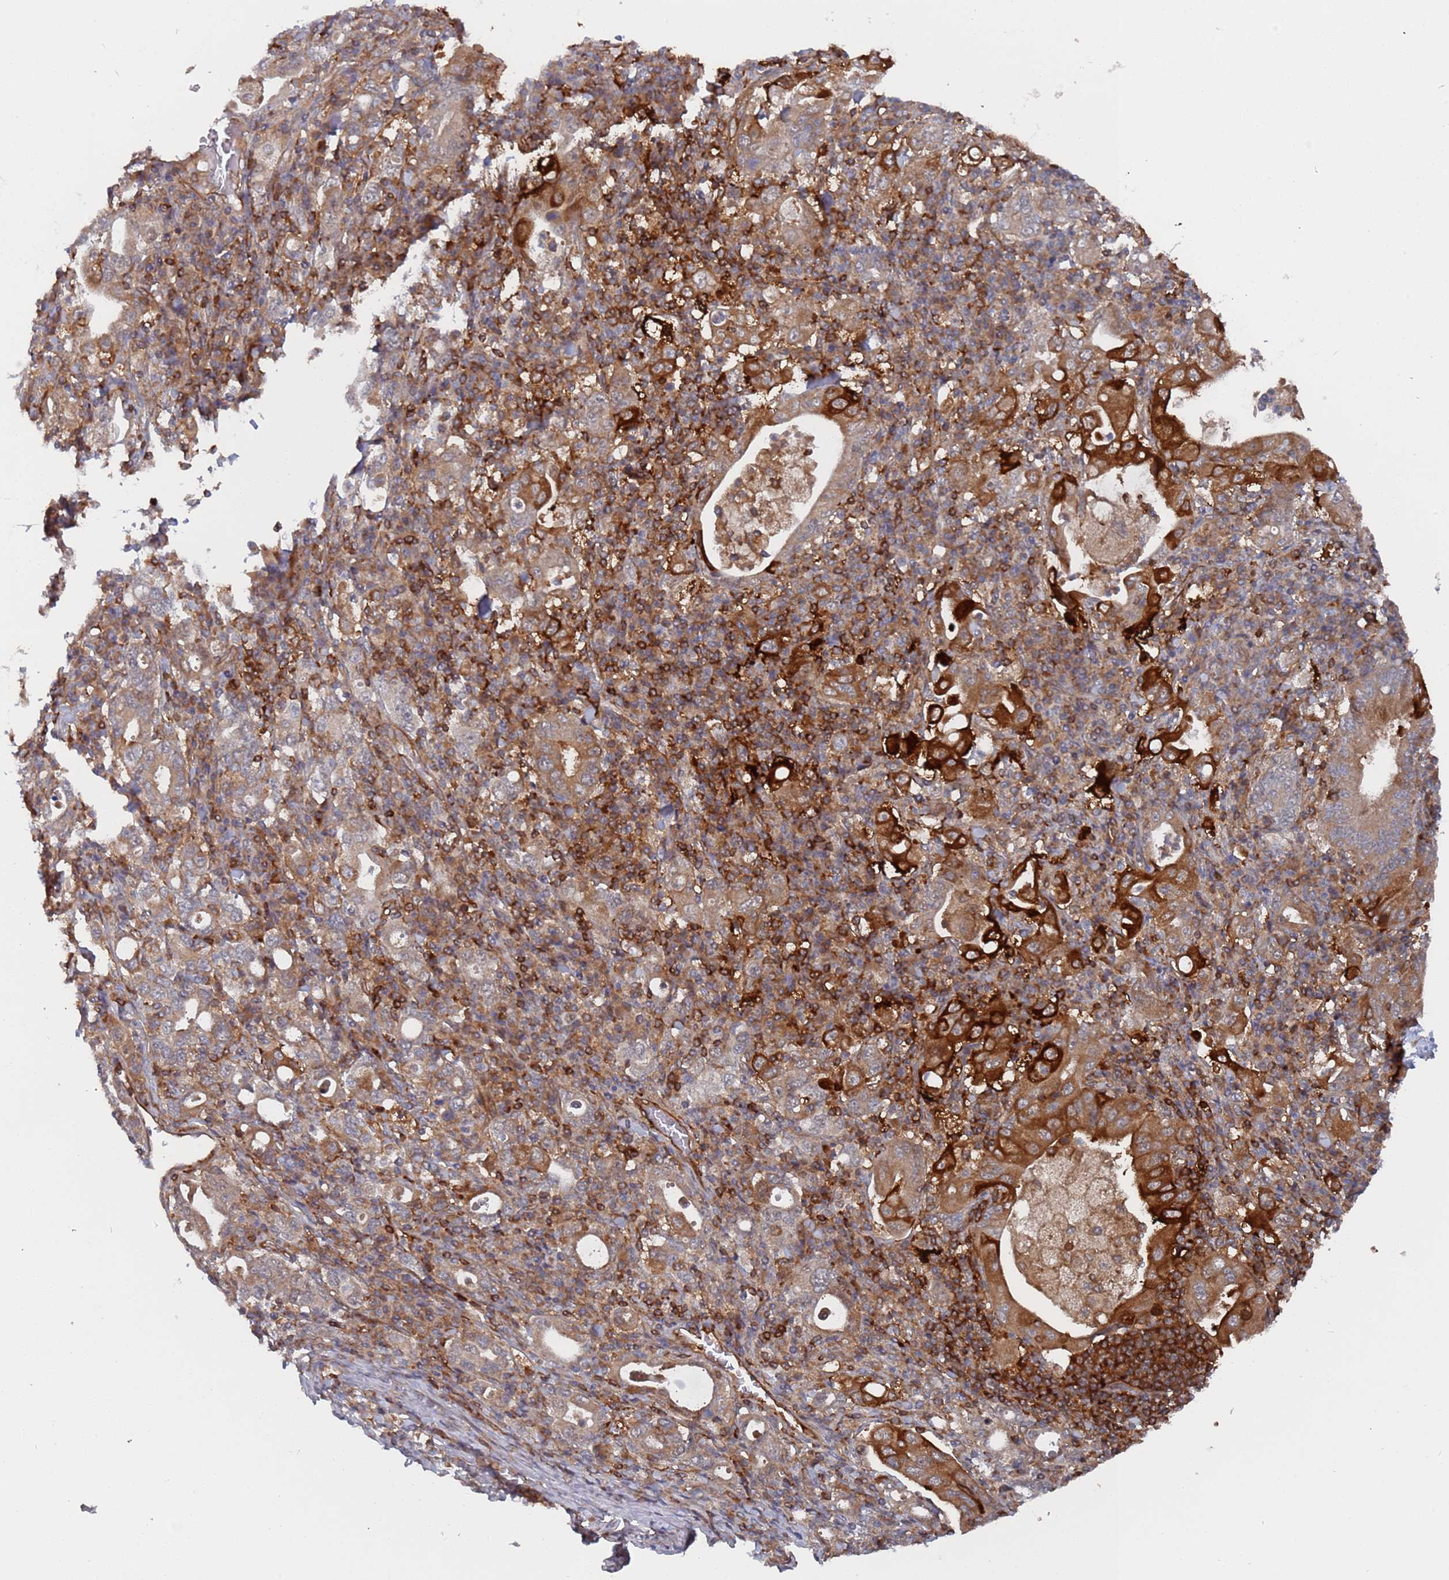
{"staining": {"intensity": "moderate", "quantity": ">75%", "location": "cytoplasmic/membranous"}, "tissue": "stomach cancer", "cell_type": "Tumor cells", "image_type": "cancer", "snomed": [{"axis": "morphology", "description": "Normal tissue, NOS"}, {"axis": "morphology", "description": "Adenocarcinoma, NOS"}, {"axis": "topography", "description": "Esophagus"}, {"axis": "topography", "description": "Stomach, upper"}, {"axis": "topography", "description": "Peripheral nerve tissue"}], "caption": "An IHC image of tumor tissue is shown. Protein staining in brown highlights moderate cytoplasmic/membranous positivity in adenocarcinoma (stomach) within tumor cells. (Brightfield microscopy of DAB IHC at high magnification).", "gene": "DDX60", "patient": {"sex": "male", "age": 62}}